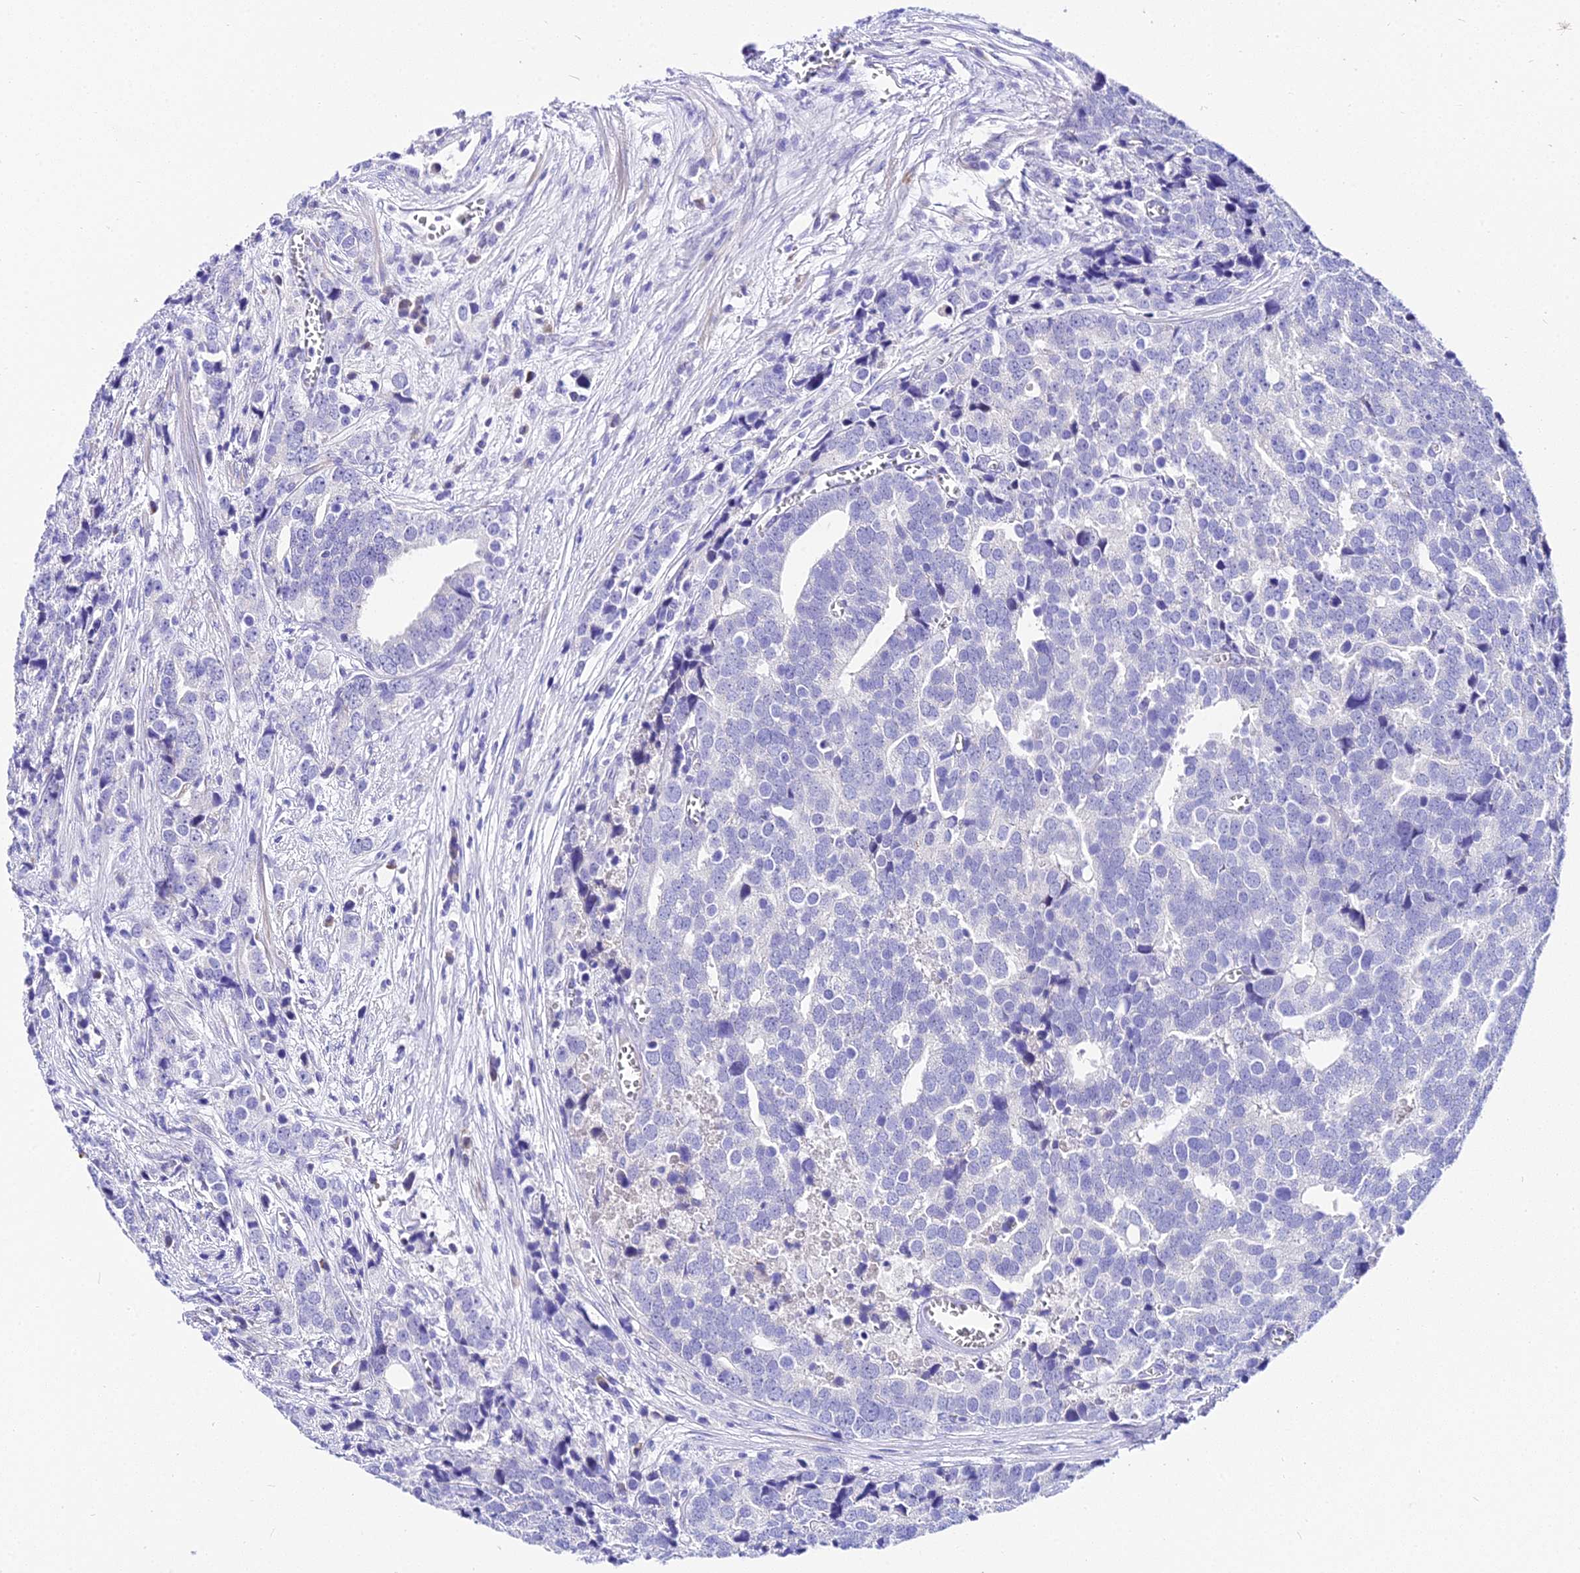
{"staining": {"intensity": "negative", "quantity": "none", "location": "none"}, "tissue": "prostate cancer", "cell_type": "Tumor cells", "image_type": "cancer", "snomed": [{"axis": "morphology", "description": "Adenocarcinoma, High grade"}, {"axis": "topography", "description": "Prostate"}], "caption": "An immunohistochemistry histopathology image of high-grade adenocarcinoma (prostate) is shown. There is no staining in tumor cells of high-grade adenocarcinoma (prostate).", "gene": "DEFB106A", "patient": {"sex": "male", "age": 71}}